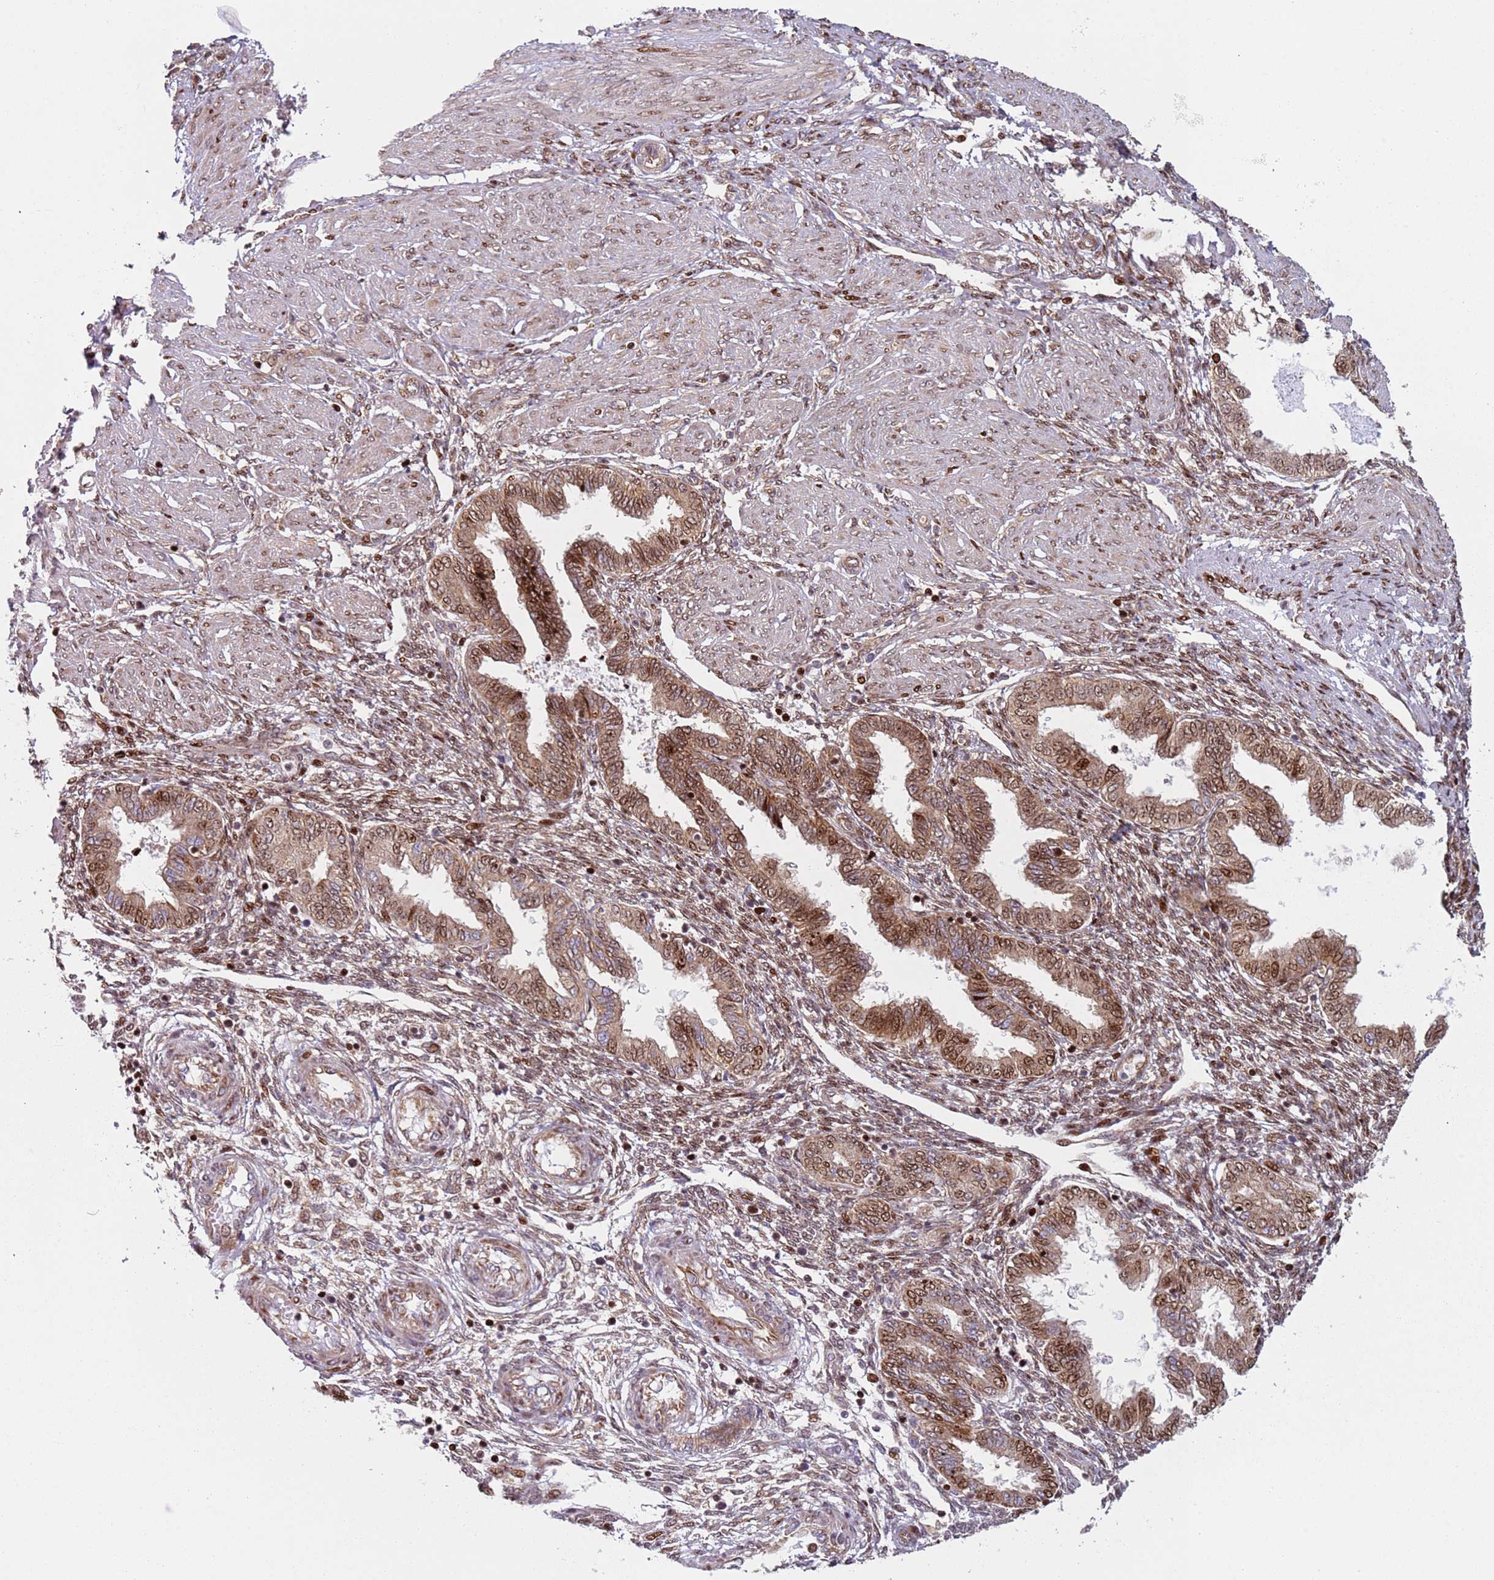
{"staining": {"intensity": "moderate", "quantity": "25%-75%", "location": "cytoplasmic/membranous,nuclear"}, "tissue": "endometrium", "cell_type": "Cells in endometrial stroma", "image_type": "normal", "snomed": [{"axis": "morphology", "description": "Normal tissue, NOS"}, {"axis": "topography", "description": "Endometrium"}], "caption": "Immunohistochemical staining of normal endometrium reveals moderate cytoplasmic/membranous,nuclear protein expression in approximately 25%-75% of cells in endometrial stroma. Ihc stains the protein in brown and the nuclei are stained blue.", "gene": "HNRNPLL", "patient": {"sex": "female", "age": 33}}